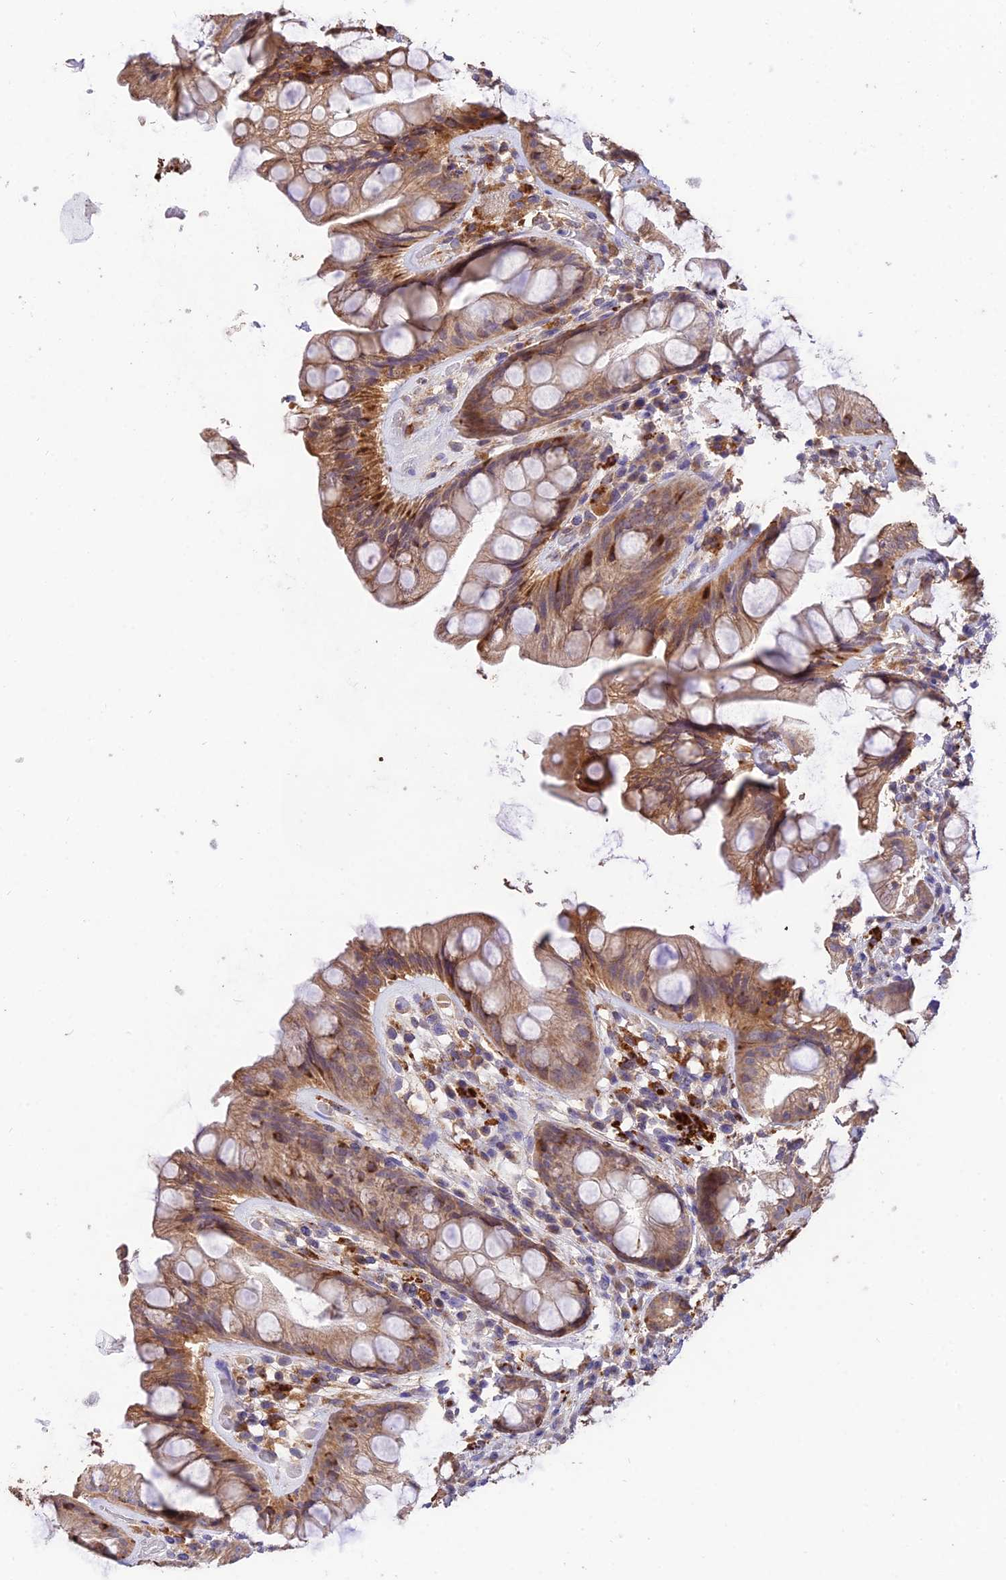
{"staining": {"intensity": "moderate", "quantity": ">75%", "location": "cytoplasmic/membranous"}, "tissue": "rectum", "cell_type": "Glandular cells", "image_type": "normal", "snomed": [{"axis": "morphology", "description": "Normal tissue, NOS"}, {"axis": "topography", "description": "Rectum"}], "caption": "Brown immunohistochemical staining in unremarkable human rectum reveals moderate cytoplasmic/membranous positivity in approximately >75% of glandular cells.", "gene": "SDHD", "patient": {"sex": "male", "age": 74}}